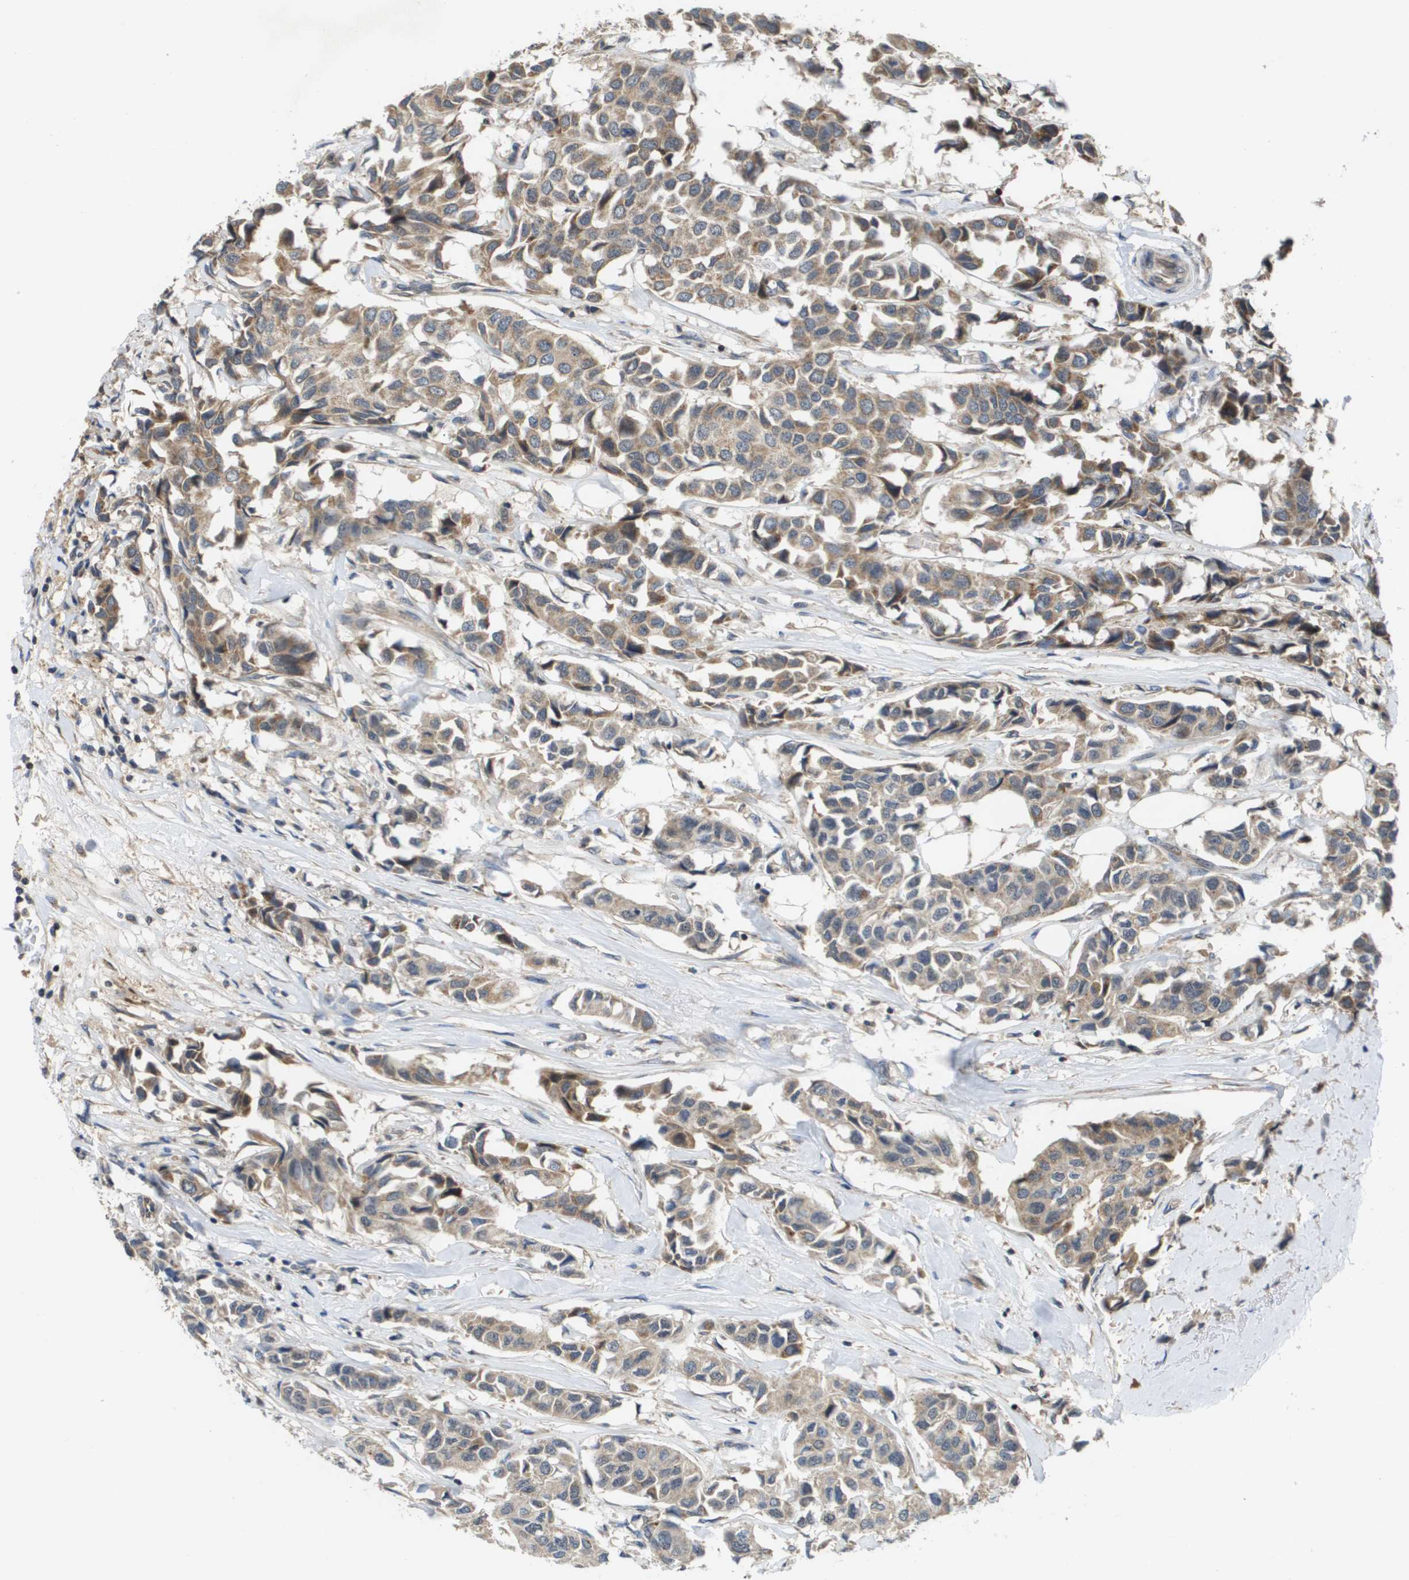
{"staining": {"intensity": "weak", "quantity": "25%-75%", "location": "cytoplasmic/membranous"}, "tissue": "breast cancer", "cell_type": "Tumor cells", "image_type": "cancer", "snomed": [{"axis": "morphology", "description": "Duct carcinoma"}, {"axis": "topography", "description": "Breast"}], "caption": "The micrograph reveals a brown stain indicating the presence of a protein in the cytoplasmic/membranous of tumor cells in breast cancer (intraductal carcinoma).", "gene": "RBM38", "patient": {"sex": "female", "age": 80}}